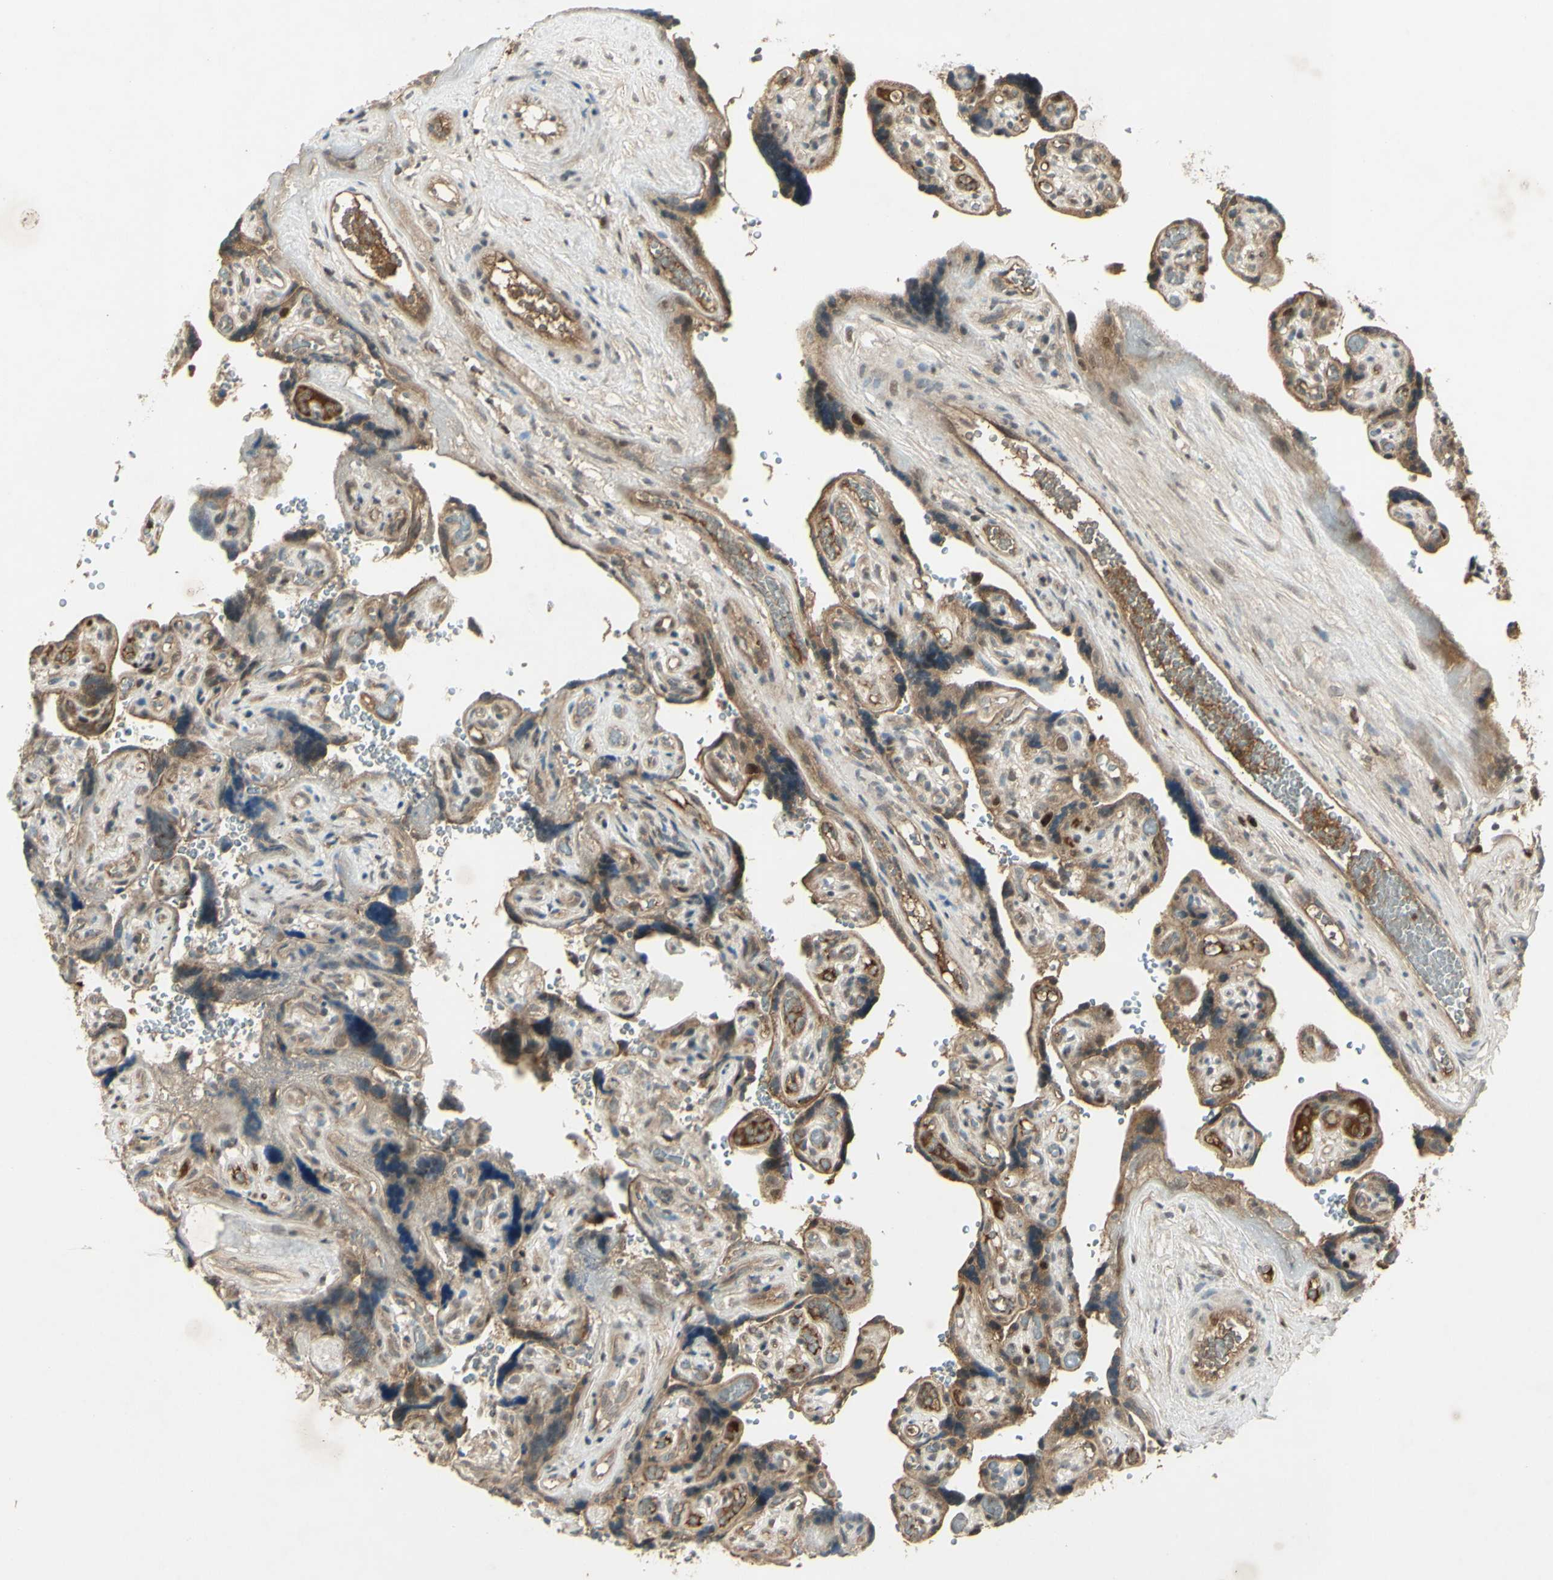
{"staining": {"intensity": "moderate", "quantity": "<25%", "location": "cytoplasmic/membranous"}, "tissue": "placenta", "cell_type": "Decidual cells", "image_type": "normal", "snomed": [{"axis": "morphology", "description": "Normal tissue, NOS"}, {"axis": "topography", "description": "Placenta"}], "caption": "A photomicrograph showing moderate cytoplasmic/membranous expression in about <25% of decidual cells in normal placenta, as visualized by brown immunohistochemical staining.", "gene": "RAD18", "patient": {"sex": "female", "age": 30}}